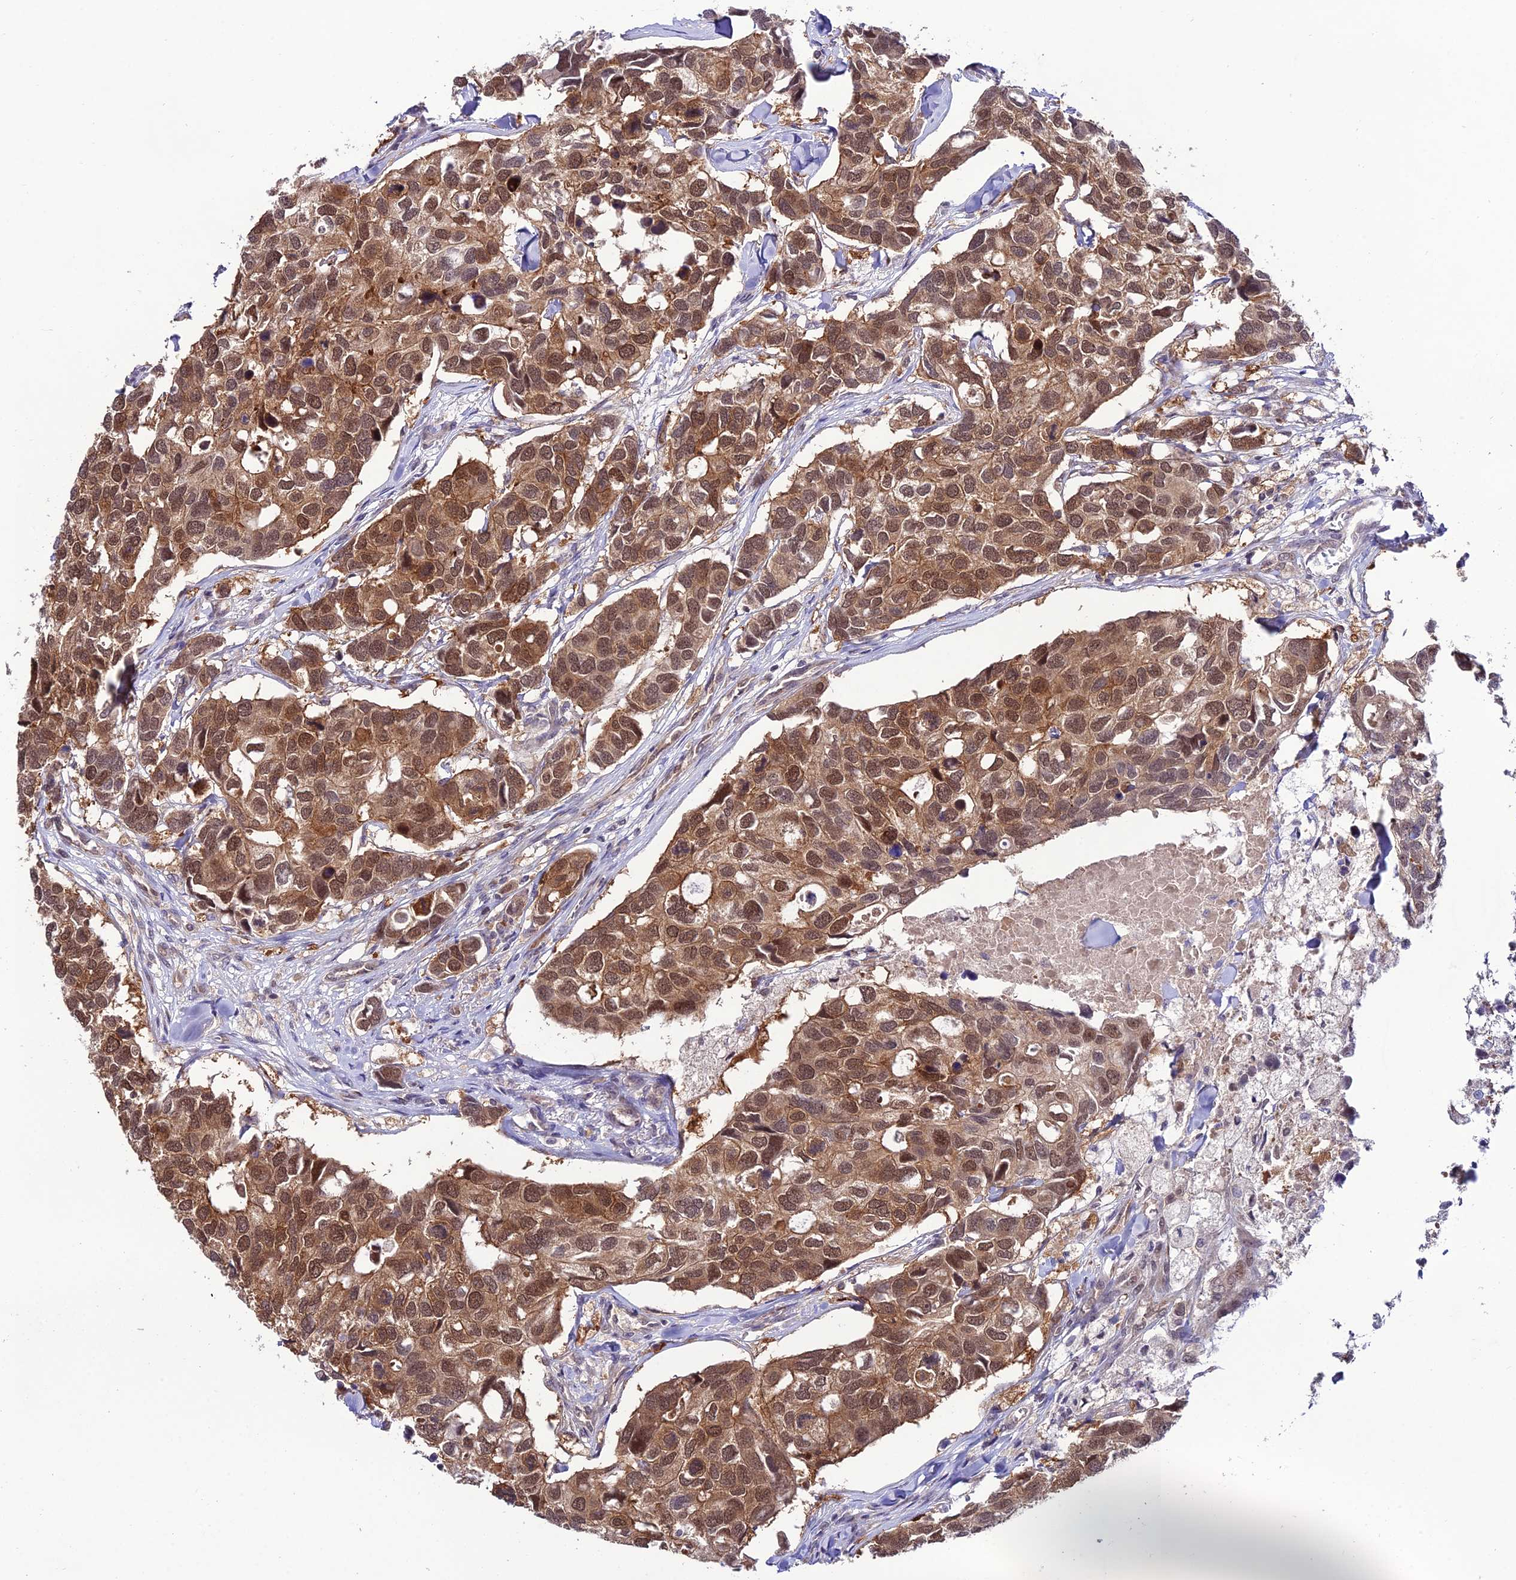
{"staining": {"intensity": "moderate", "quantity": ">75%", "location": "cytoplasmic/membranous,nuclear"}, "tissue": "breast cancer", "cell_type": "Tumor cells", "image_type": "cancer", "snomed": [{"axis": "morphology", "description": "Duct carcinoma"}, {"axis": "topography", "description": "Breast"}], "caption": "Breast invasive ductal carcinoma was stained to show a protein in brown. There is medium levels of moderate cytoplasmic/membranous and nuclear staining in about >75% of tumor cells.", "gene": "TRIM40", "patient": {"sex": "female", "age": 83}}